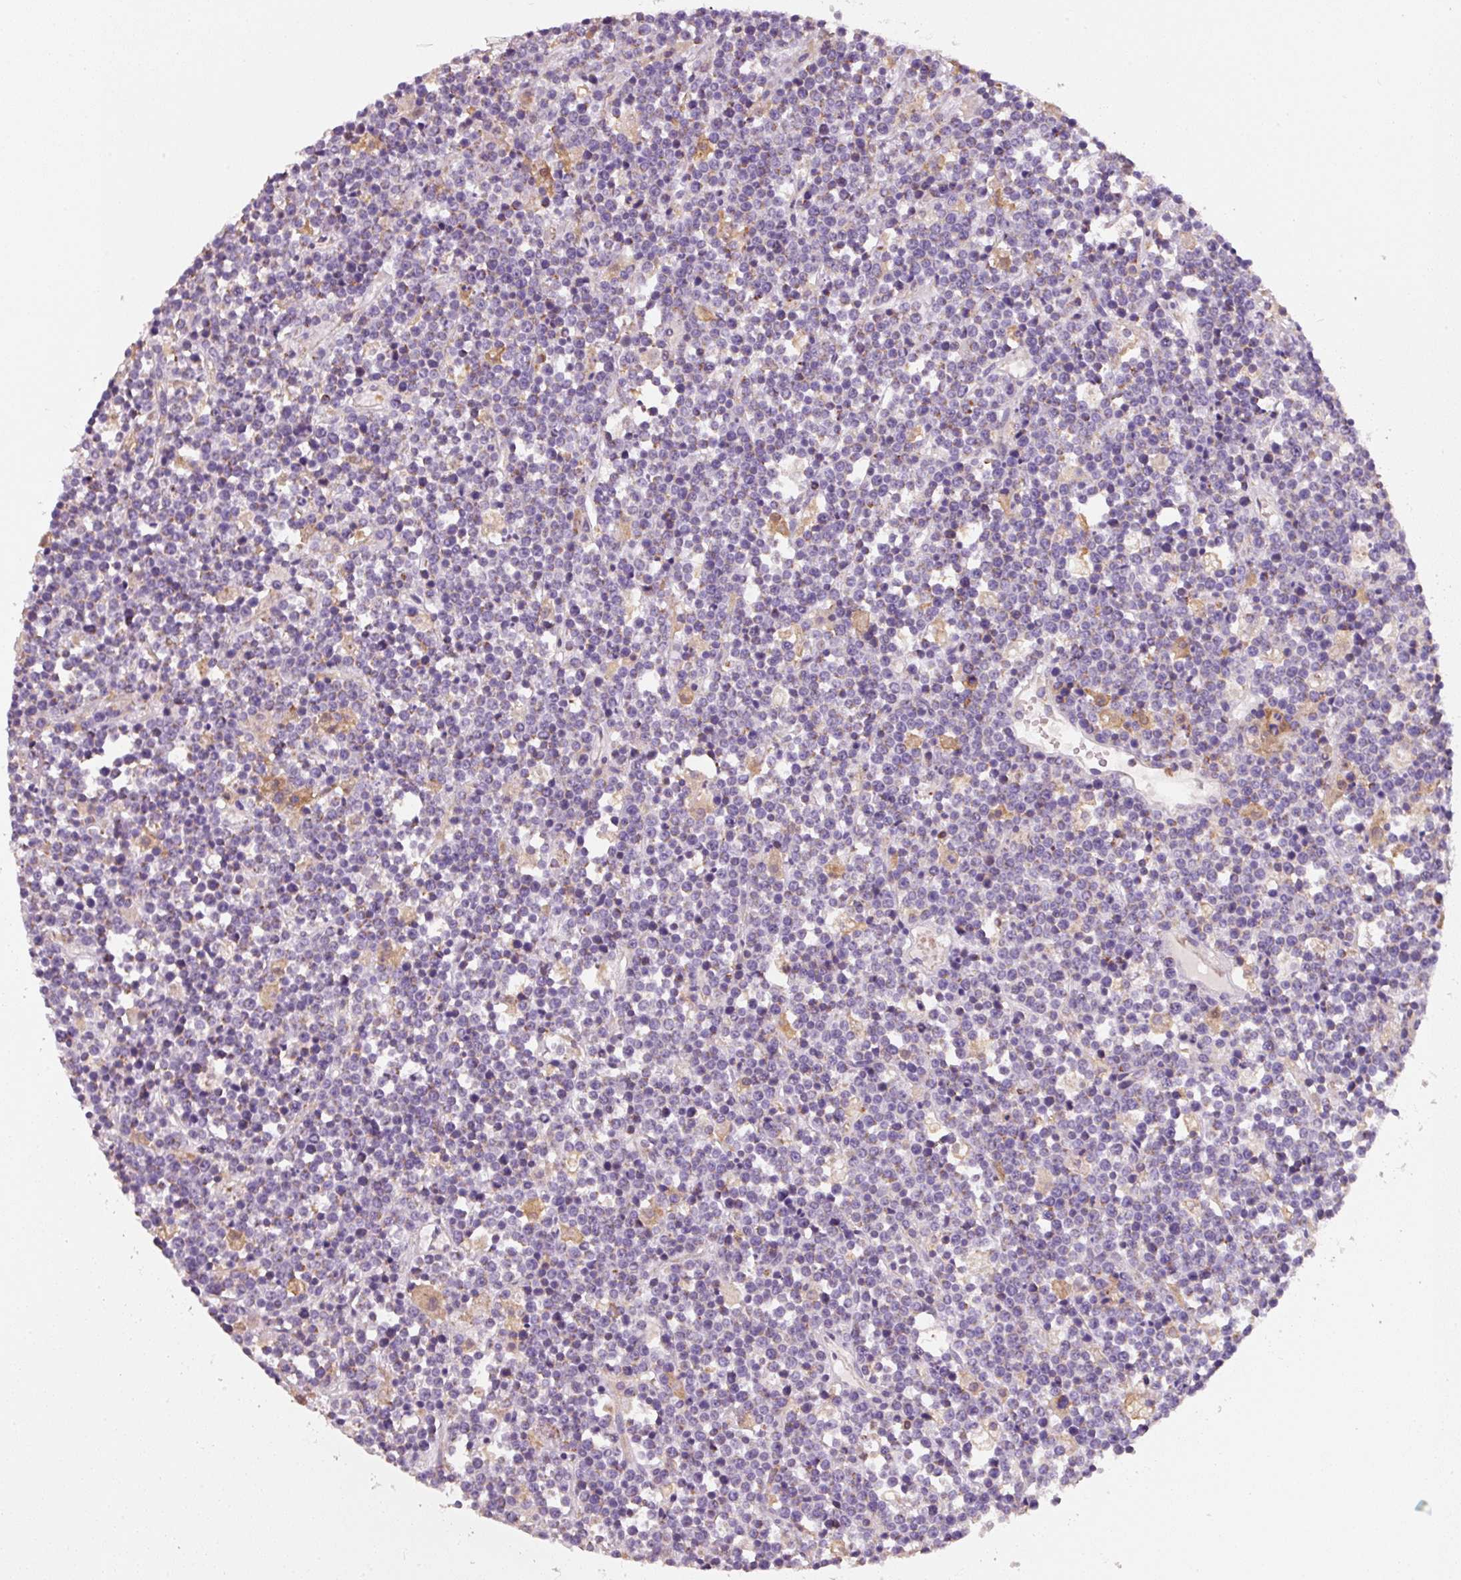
{"staining": {"intensity": "negative", "quantity": "none", "location": "none"}, "tissue": "lymphoma", "cell_type": "Tumor cells", "image_type": "cancer", "snomed": [{"axis": "morphology", "description": "Malignant lymphoma, non-Hodgkin's type, High grade"}, {"axis": "topography", "description": "Ovary"}], "caption": "Human lymphoma stained for a protein using immunohistochemistry shows no positivity in tumor cells.", "gene": "IQGAP2", "patient": {"sex": "female", "age": 56}}